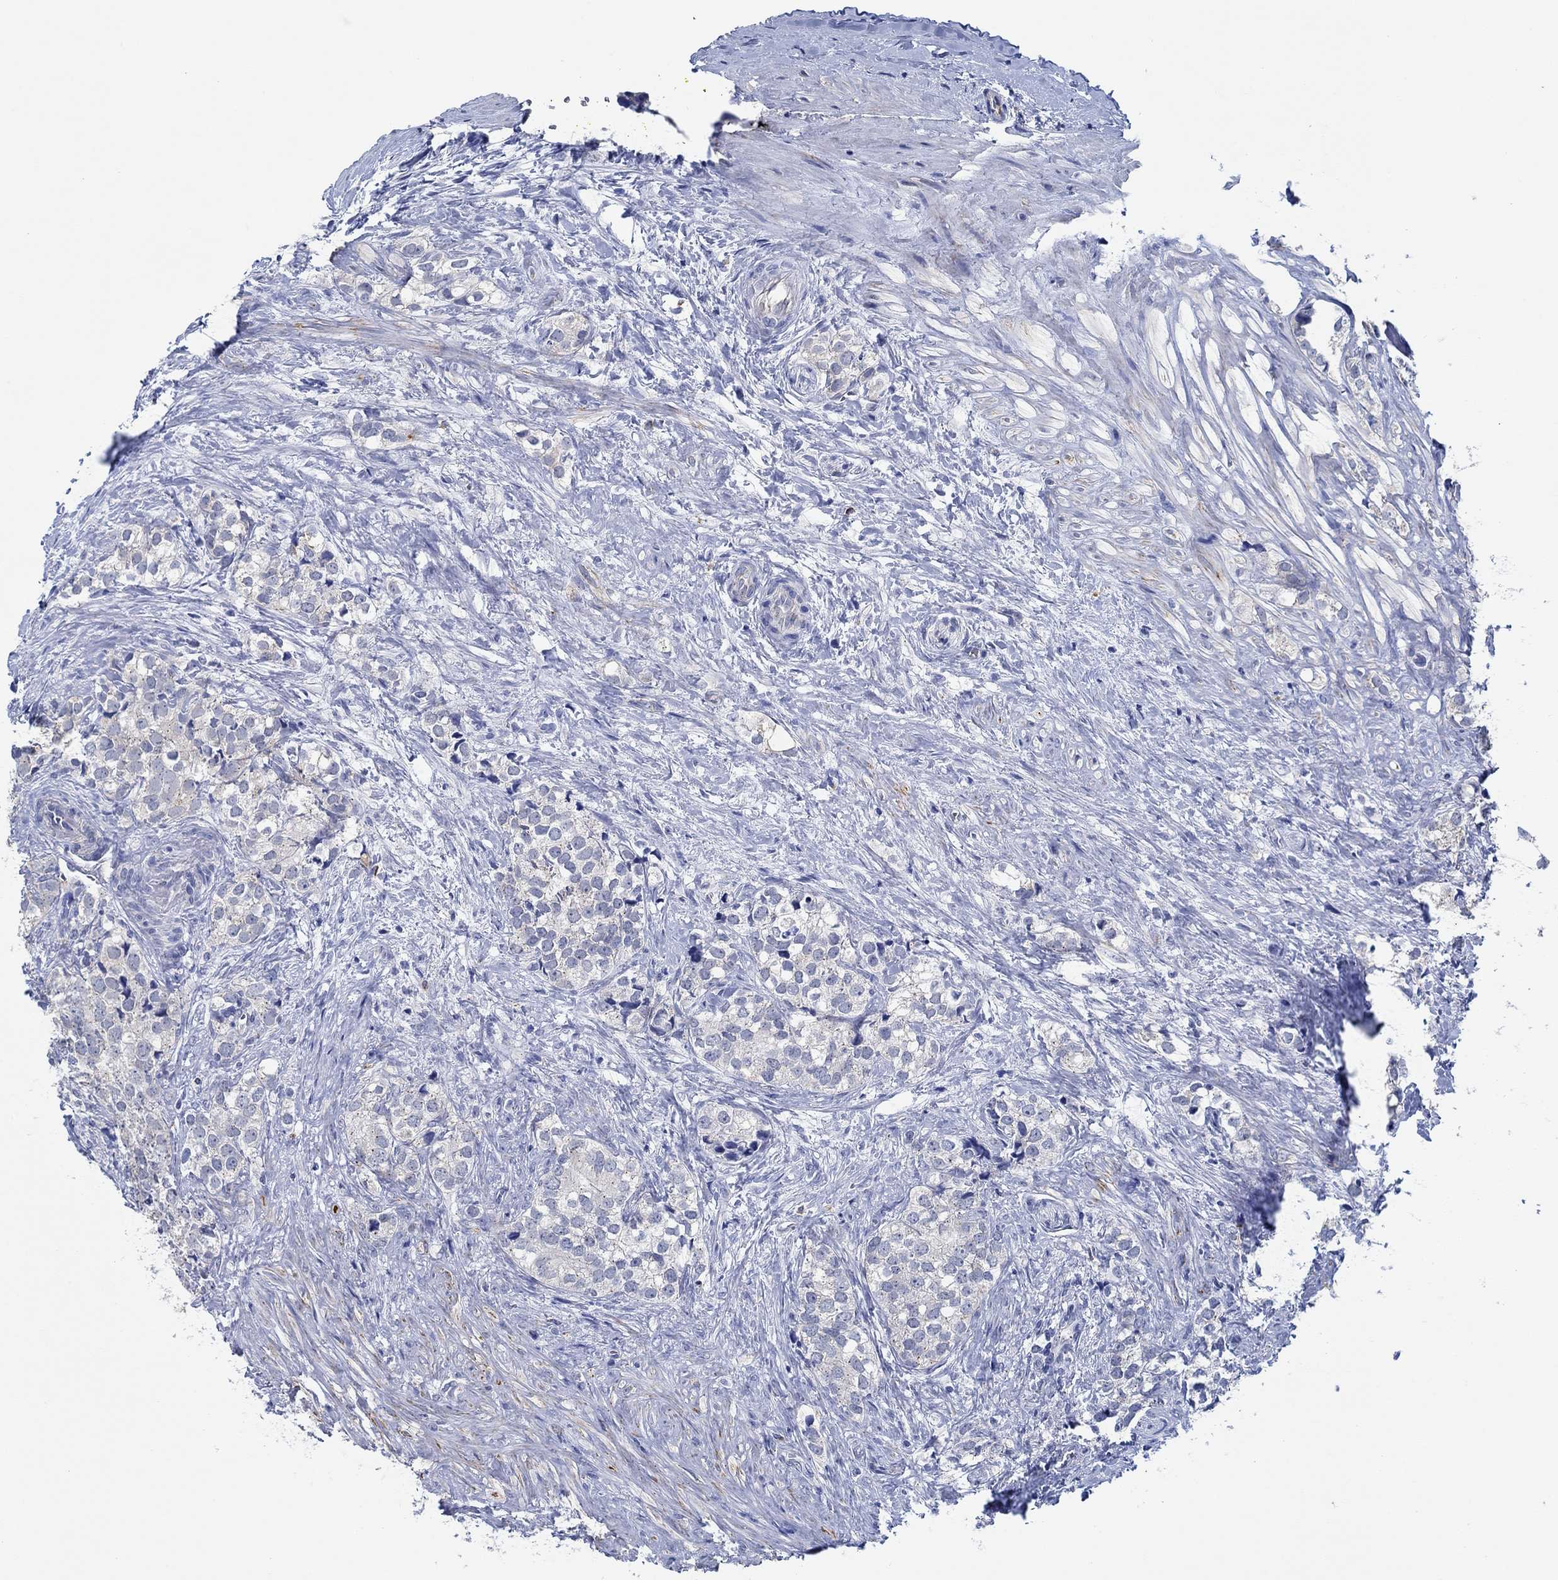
{"staining": {"intensity": "negative", "quantity": "none", "location": "none"}, "tissue": "prostate cancer", "cell_type": "Tumor cells", "image_type": "cancer", "snomed": [{"axis": "morphology", "description": "Adenocarcinoma, NOS"}, {"axis": "topography", "description": "Prostate and seminal vesicle, NOS"}], "caption": "A micrograph of human adenocarcinoma (prostate) is negative for staining in tumor cells. (Stains: DAB (3,3'-diaminobenzidine) immunohistochemistry (IHC) with hematoxylin counter stain, Microscopy: brightfield microscopy at high magnification).", "gene": "CPM", "patient": {"sex": "male", "age": 63}}